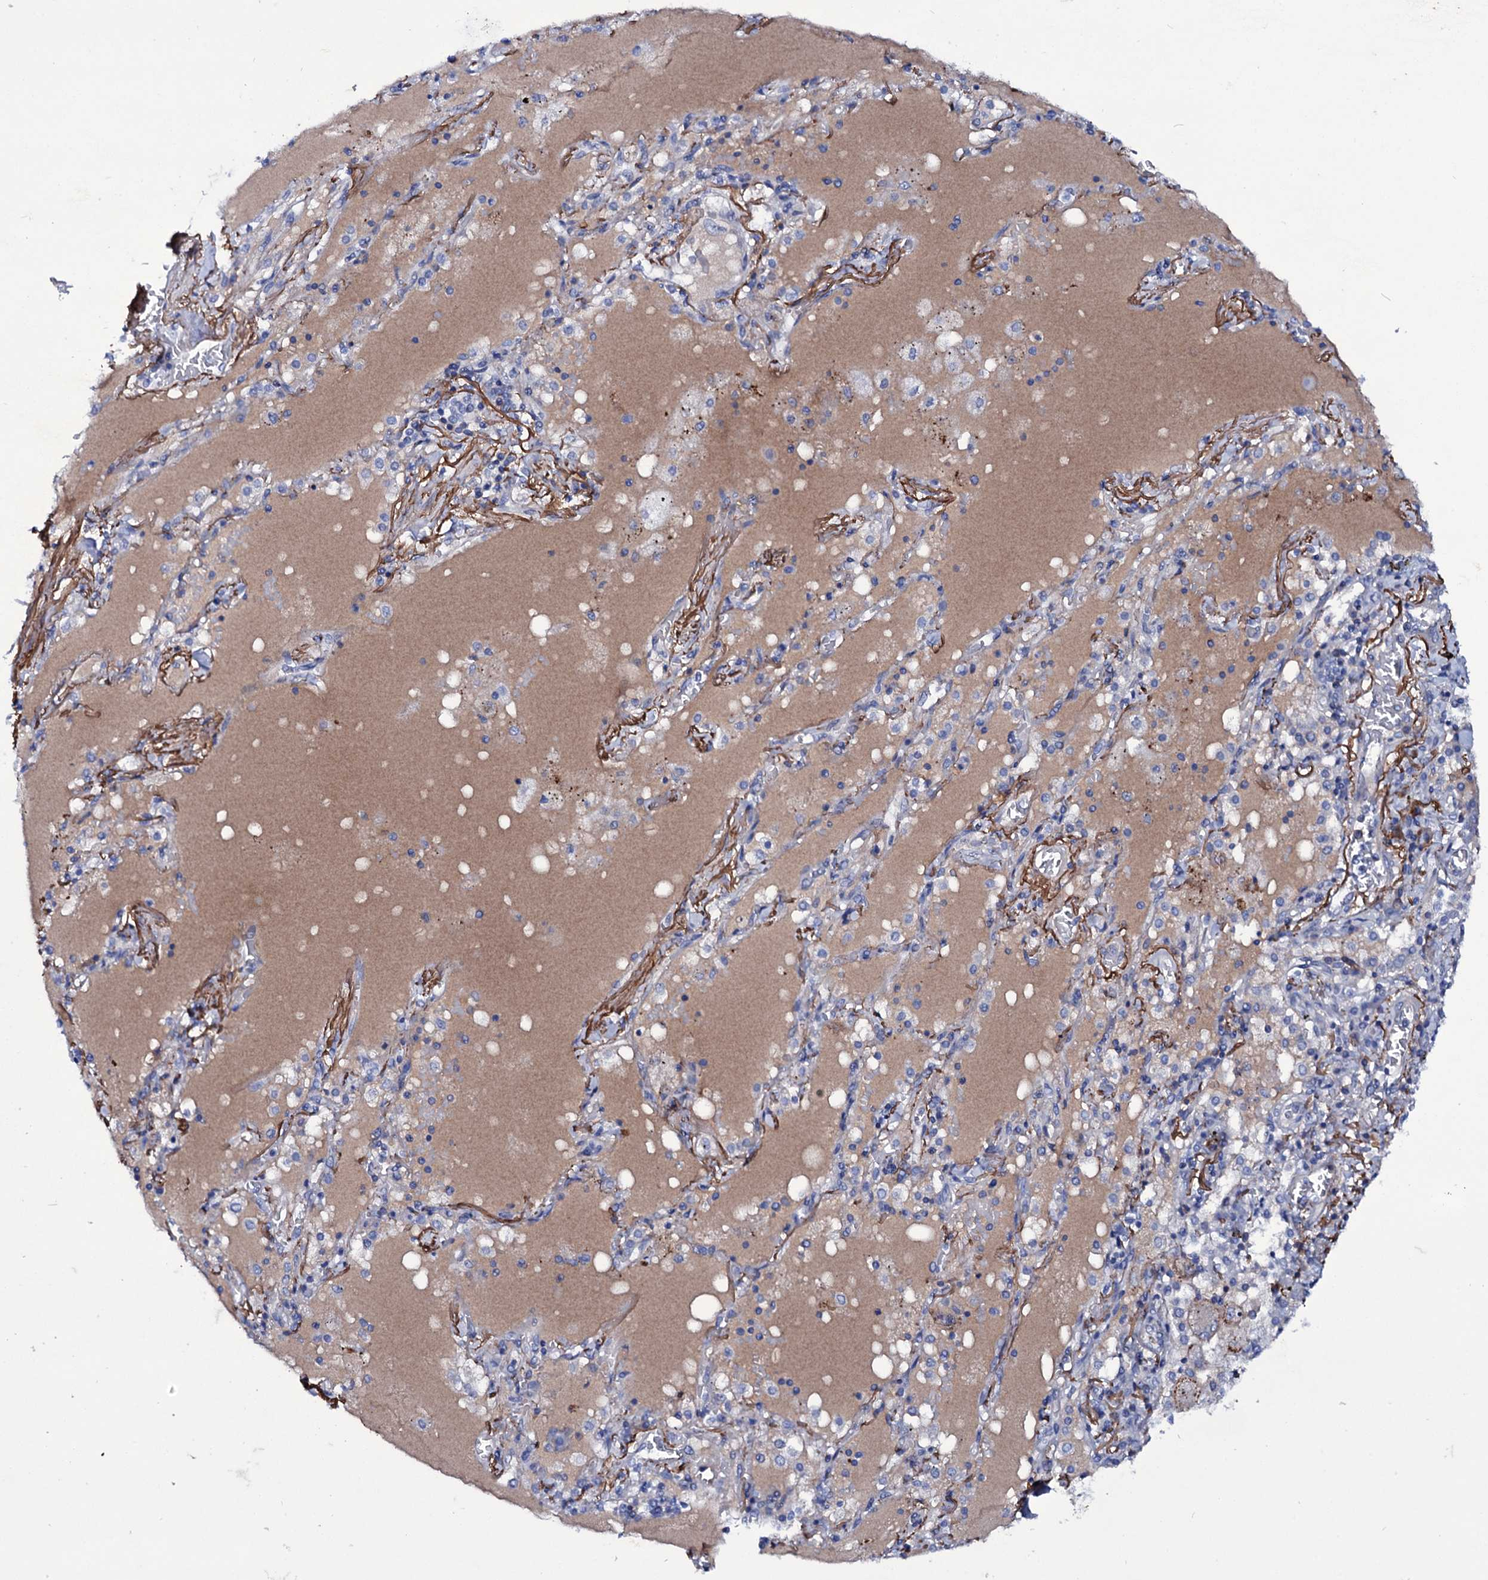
{"staining": {"intensity": "negative", "quantity": "none", "location": "none"}, "tissue": "lung cancer", "cell_type": "Tumor cells", "image_type": "cancer", "snomed": [{"axis": "morphology", "description": "Squamous cell carcinoma, NOS"}, {"axis": "topography", "description": "Lung"}], "caption": "Immunohistochemistry image of human lung cancer stained for a protein (brown), which exhibits no positivity in tumor cells. (Stains: DAB (3,3'-diaminobenzidine) immunohistochemistry with hematoxylin counter stain, Microscopy: brightfield microscopy at high magnification).", "gene": "AXL", "patient": {"sex": "male", "age": 65}}